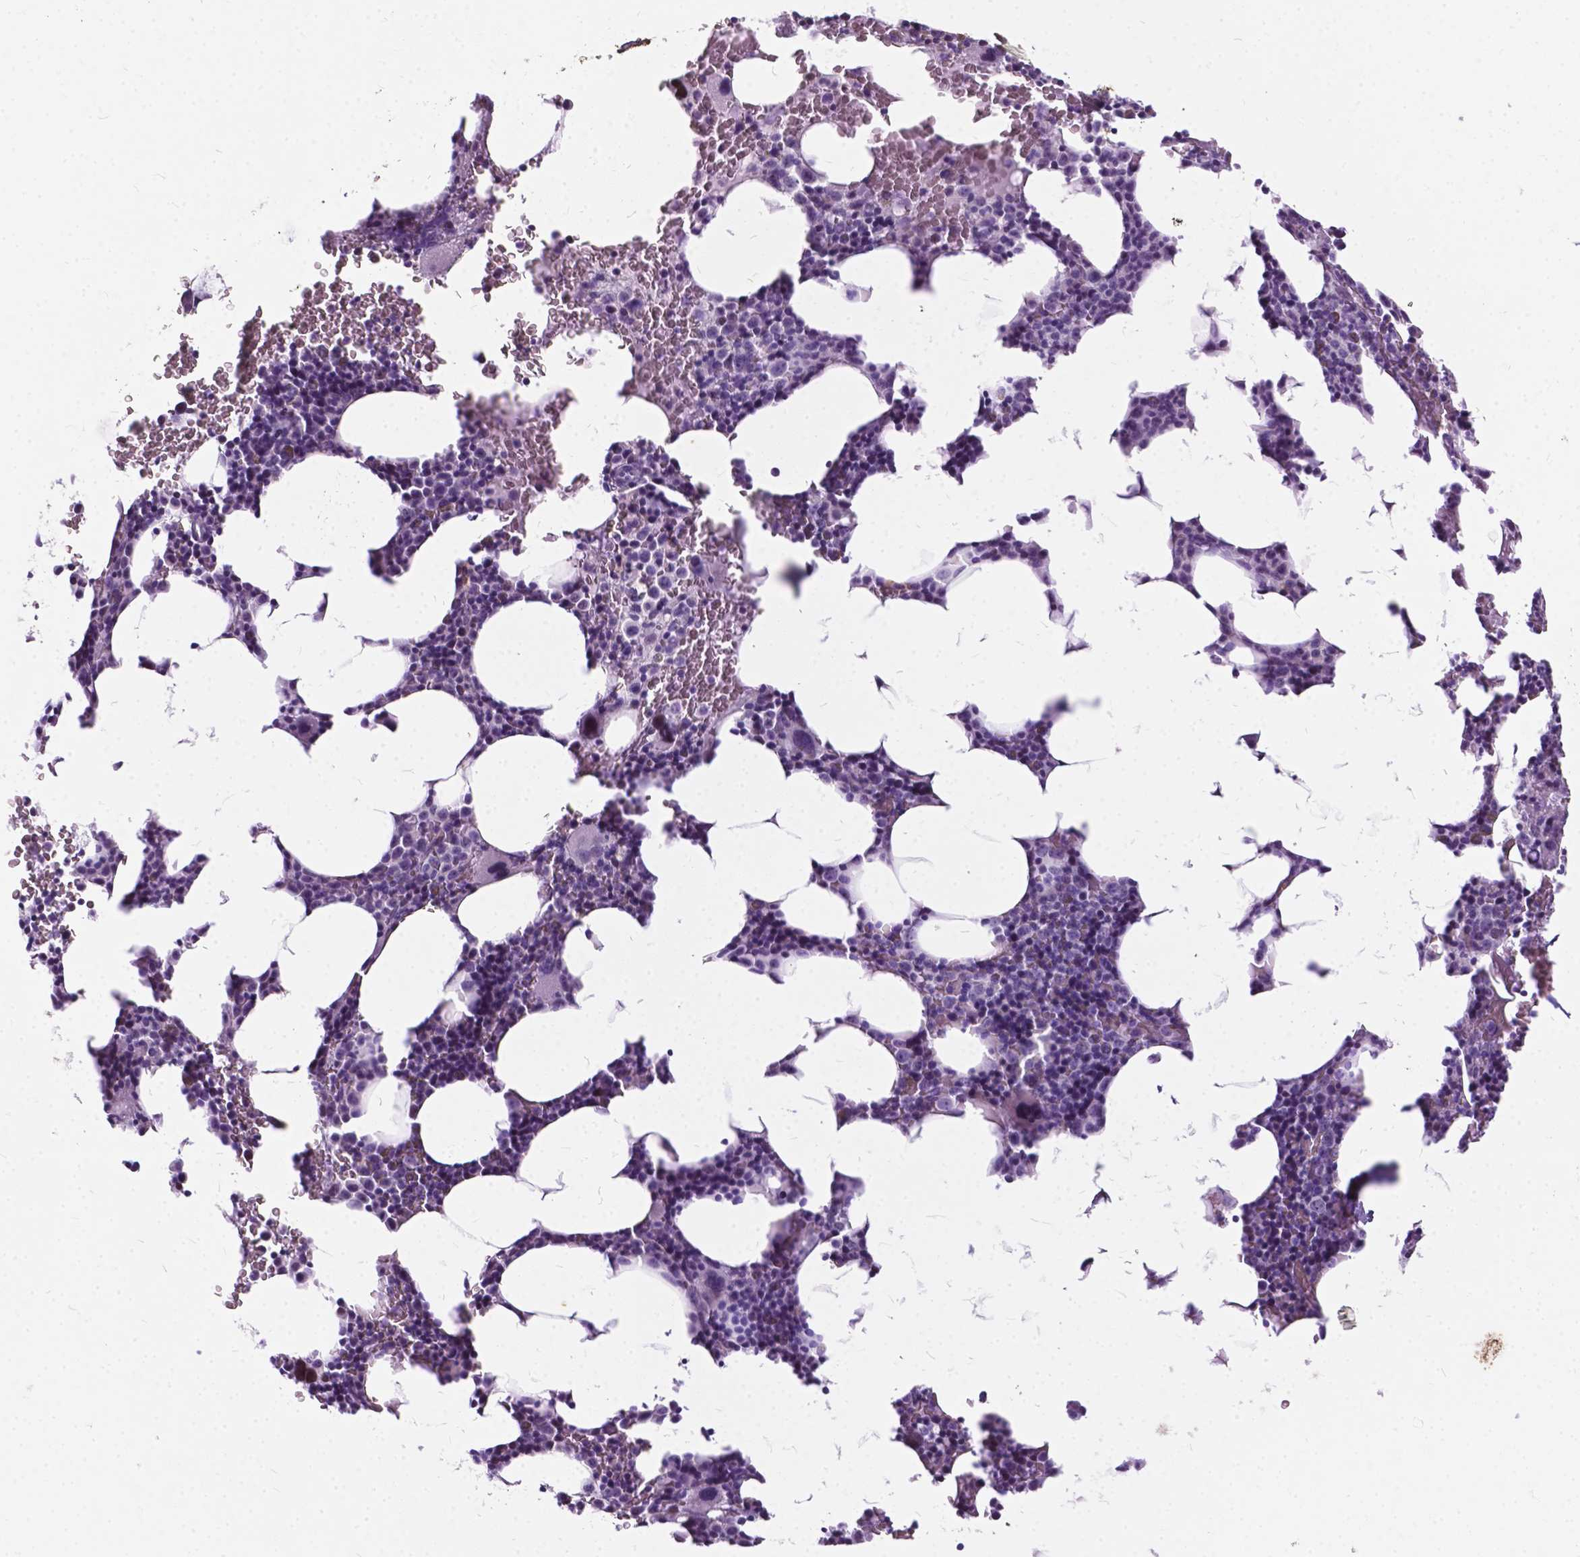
{"staining": {"intensity": "negative", "quantity": "none", "location": "none"}, "tissue": "bone marrow", "cell_type": "Hematopoietic cells", "image_type": "normal", "snomed": [{"axis": "morphology", "description": "Normal tissue, NOS"}, {"axis": "topography", "description": "Bone marrow"}], "caption": "Immunohistochemistry (IHC) of unremarkable bone marrow shows no positivity in hematopoietic cells. (DAB (3,3'-diaminobenzidine) immunohistochemistry, high magnification).", "gene": "BSND", "patient": {"sex": "male", "age": 73}}